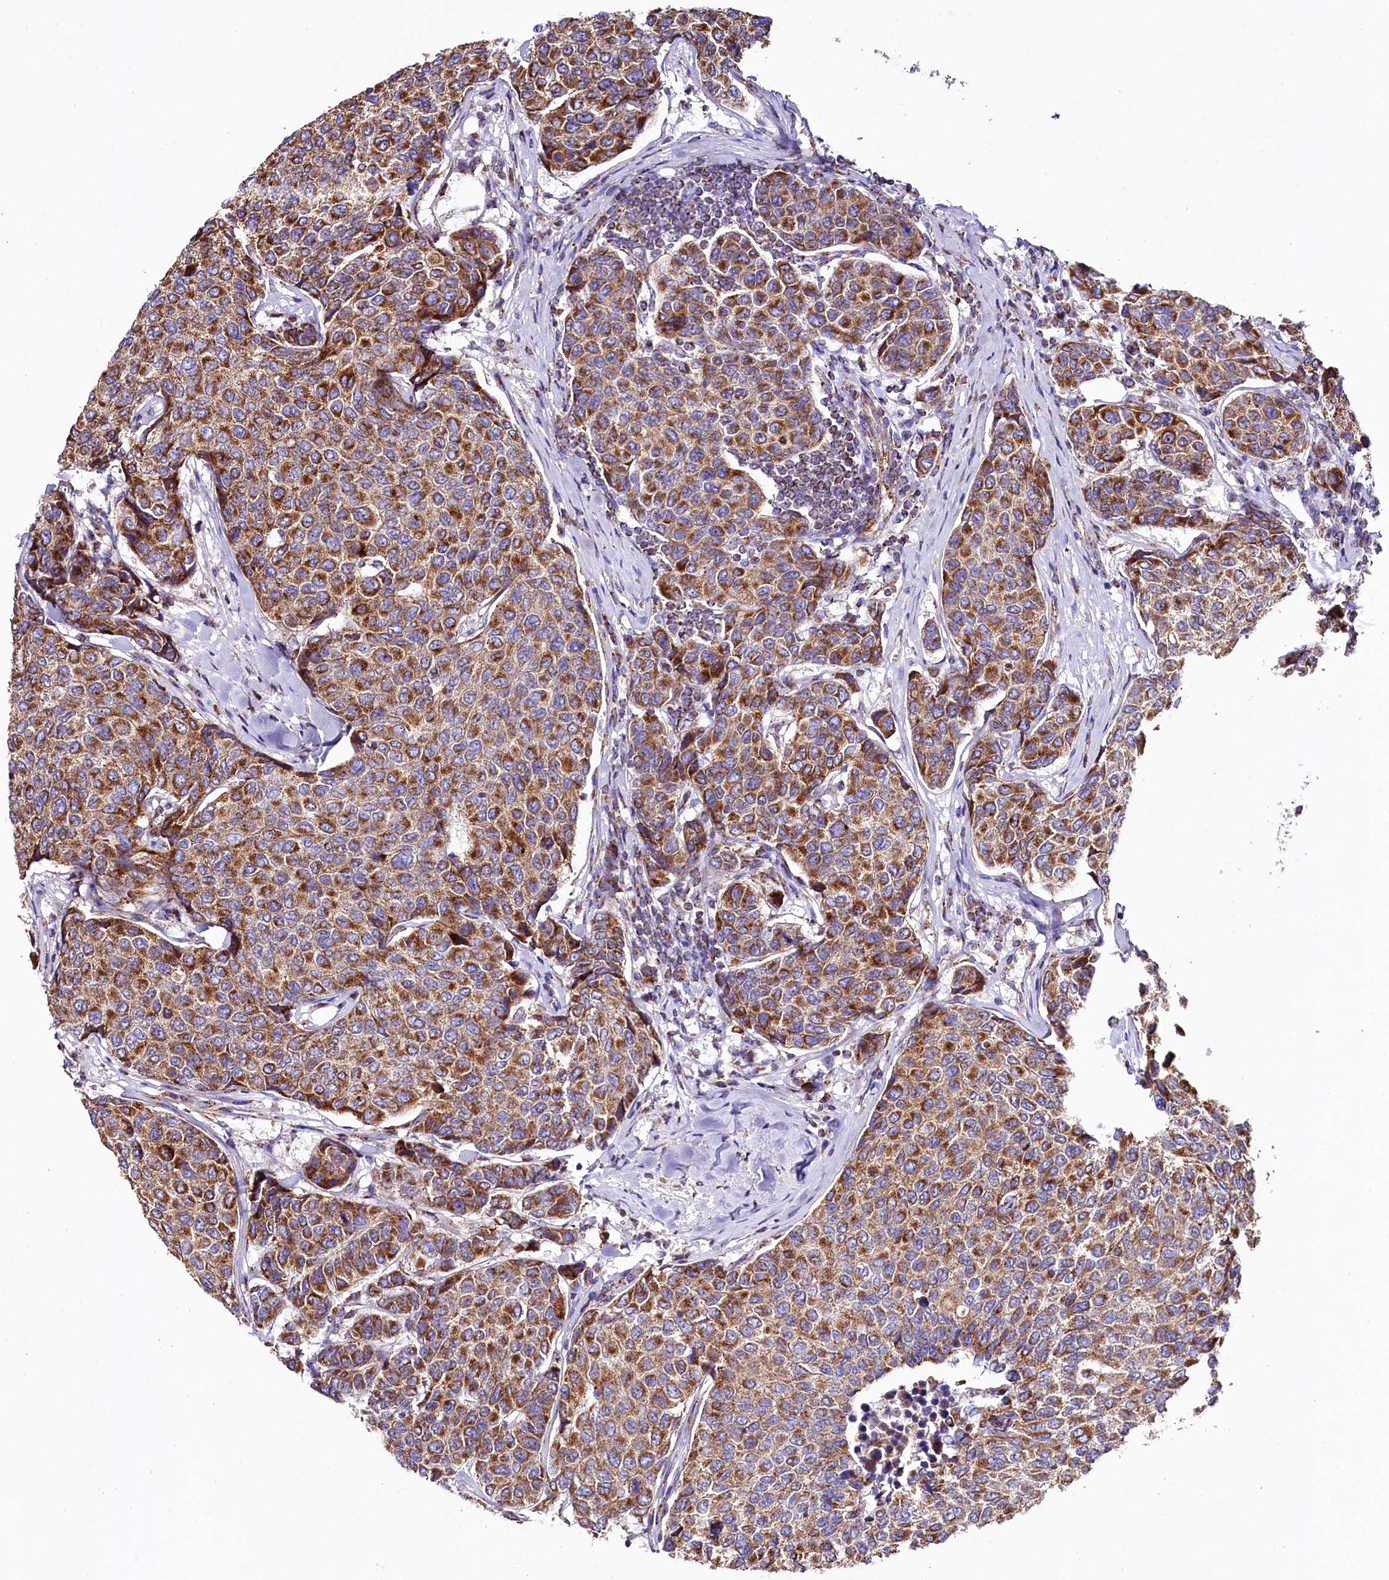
{"staining": {"intensity": "strong", "quantity": ">75%", "location": "cytoplasmic/membranous"}, "tissue": "breast cancer", "cell_type": "Tumor cells", "image_type": "cancer", "snomed": [{"axis": "morphology", "description": "Duct carcinoma"}, {"axis": "topography", "description": "Breast"}], "caption": "Breast cancer (intraductal carcinoma) was stained to show a protein in brown. There is high levels of strong cytoplasmic/membranous expression in about >75% of tumor cells. Using DAB (3,3'-diaminobenzidine) (brown) and hematoxylin (blue) stains, captured at high magnification using brightfield microscopy.", "gene": "APLP2", "patient": {"sex": "female", "age": 55}}